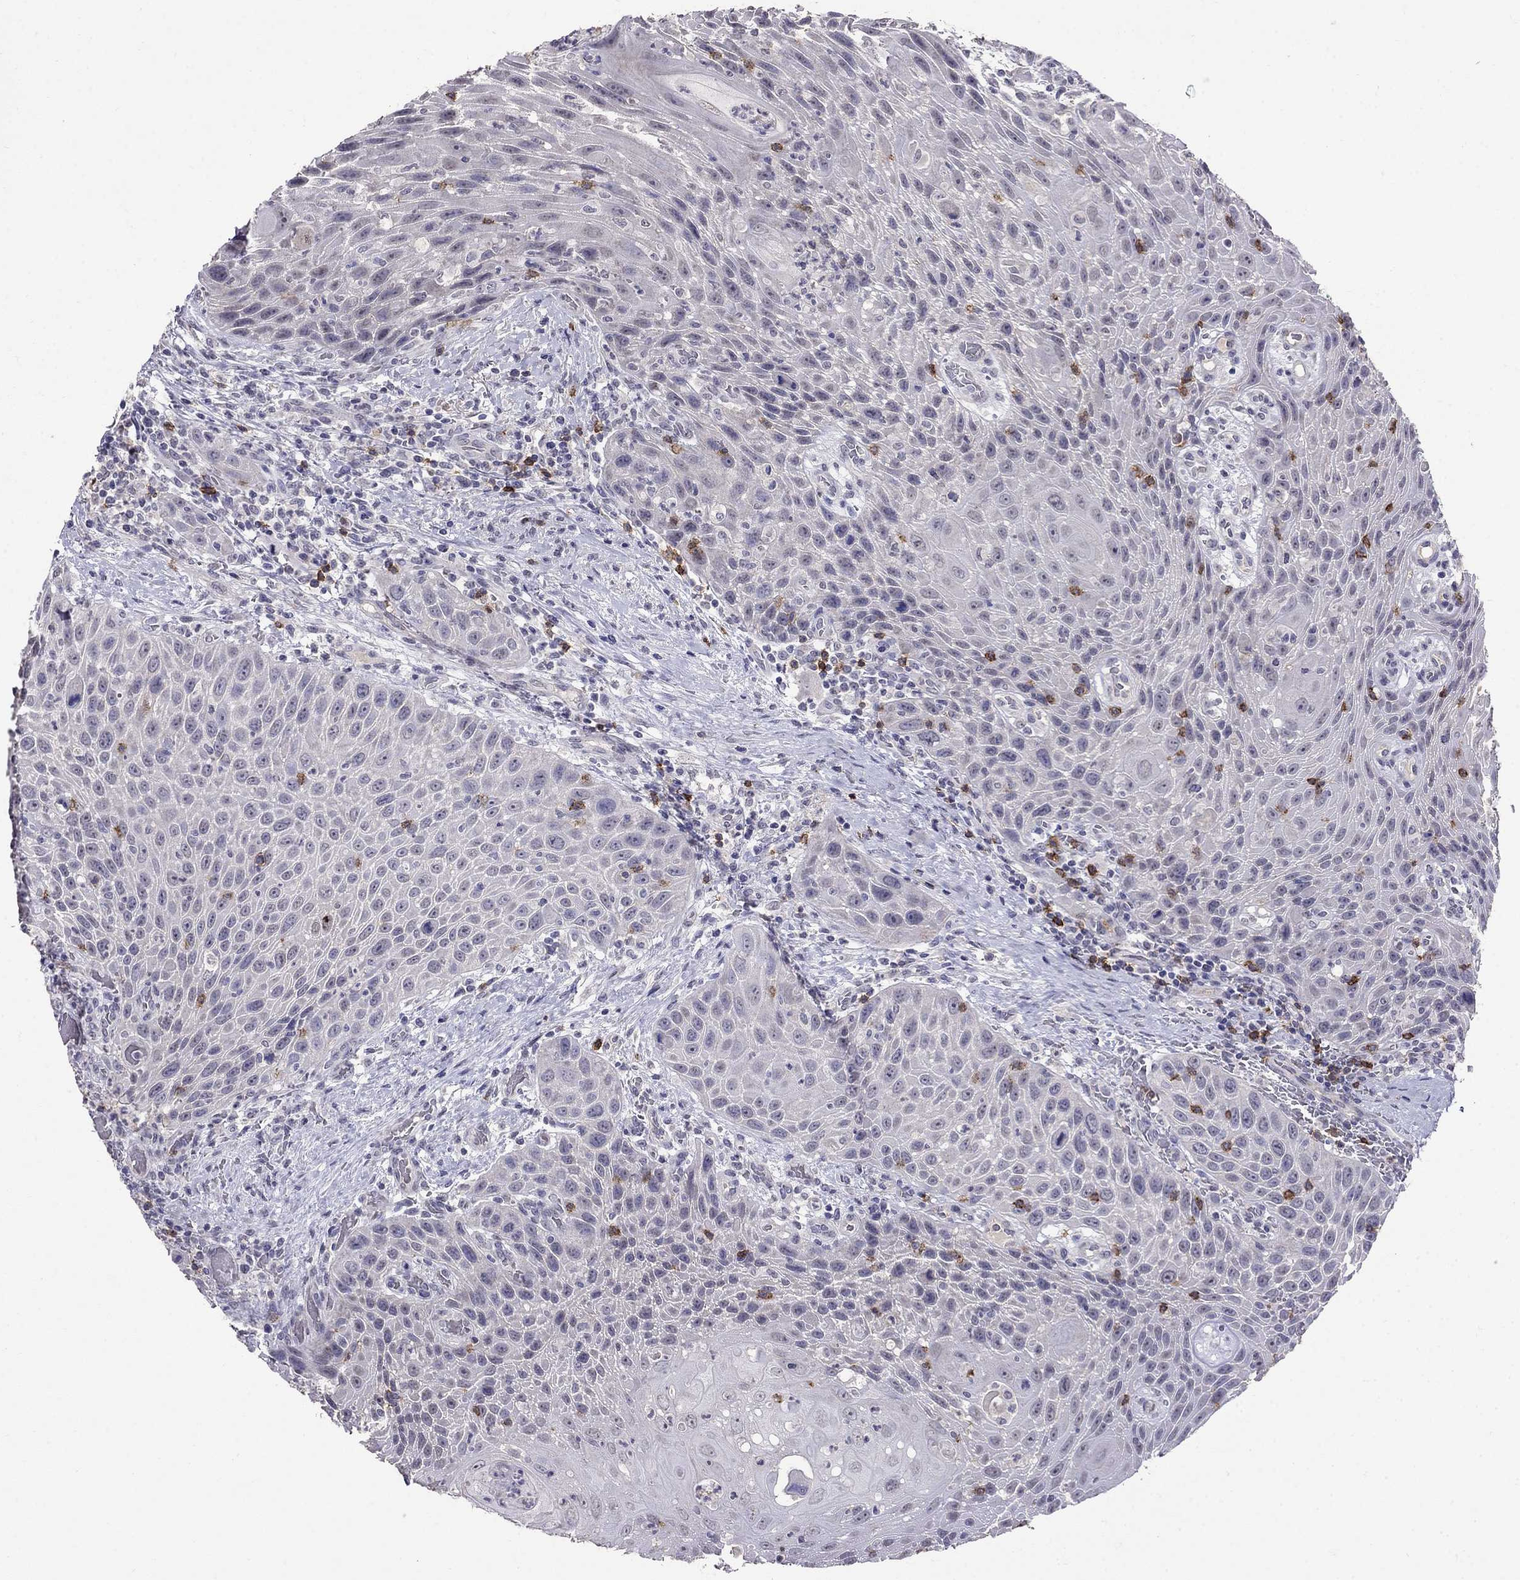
{"staining": {"intensity": "negative", "quantity": "none", "location": "none"}, "tissue": "head and neck cancer", "cell_type": "Tumor cells", "image_type": "cancer", "snomed": [{"axis": "morphology", "description": "Squamous cell carcinoma, NOS"}, {"axis": "topography", "description": "Head-Neck"}], "caption": "Immunohistochemical staining of head and neck squamous cell carcinoma reveals no significant staining in tumor cells. The staining was performed using DAB to visualize the protein expression in brown, while the nuclei were stained in blue with hematoxylin (Magnification: 20x).", "gene": "CD8B", "patient": {"sex": "male", "age": 69}}